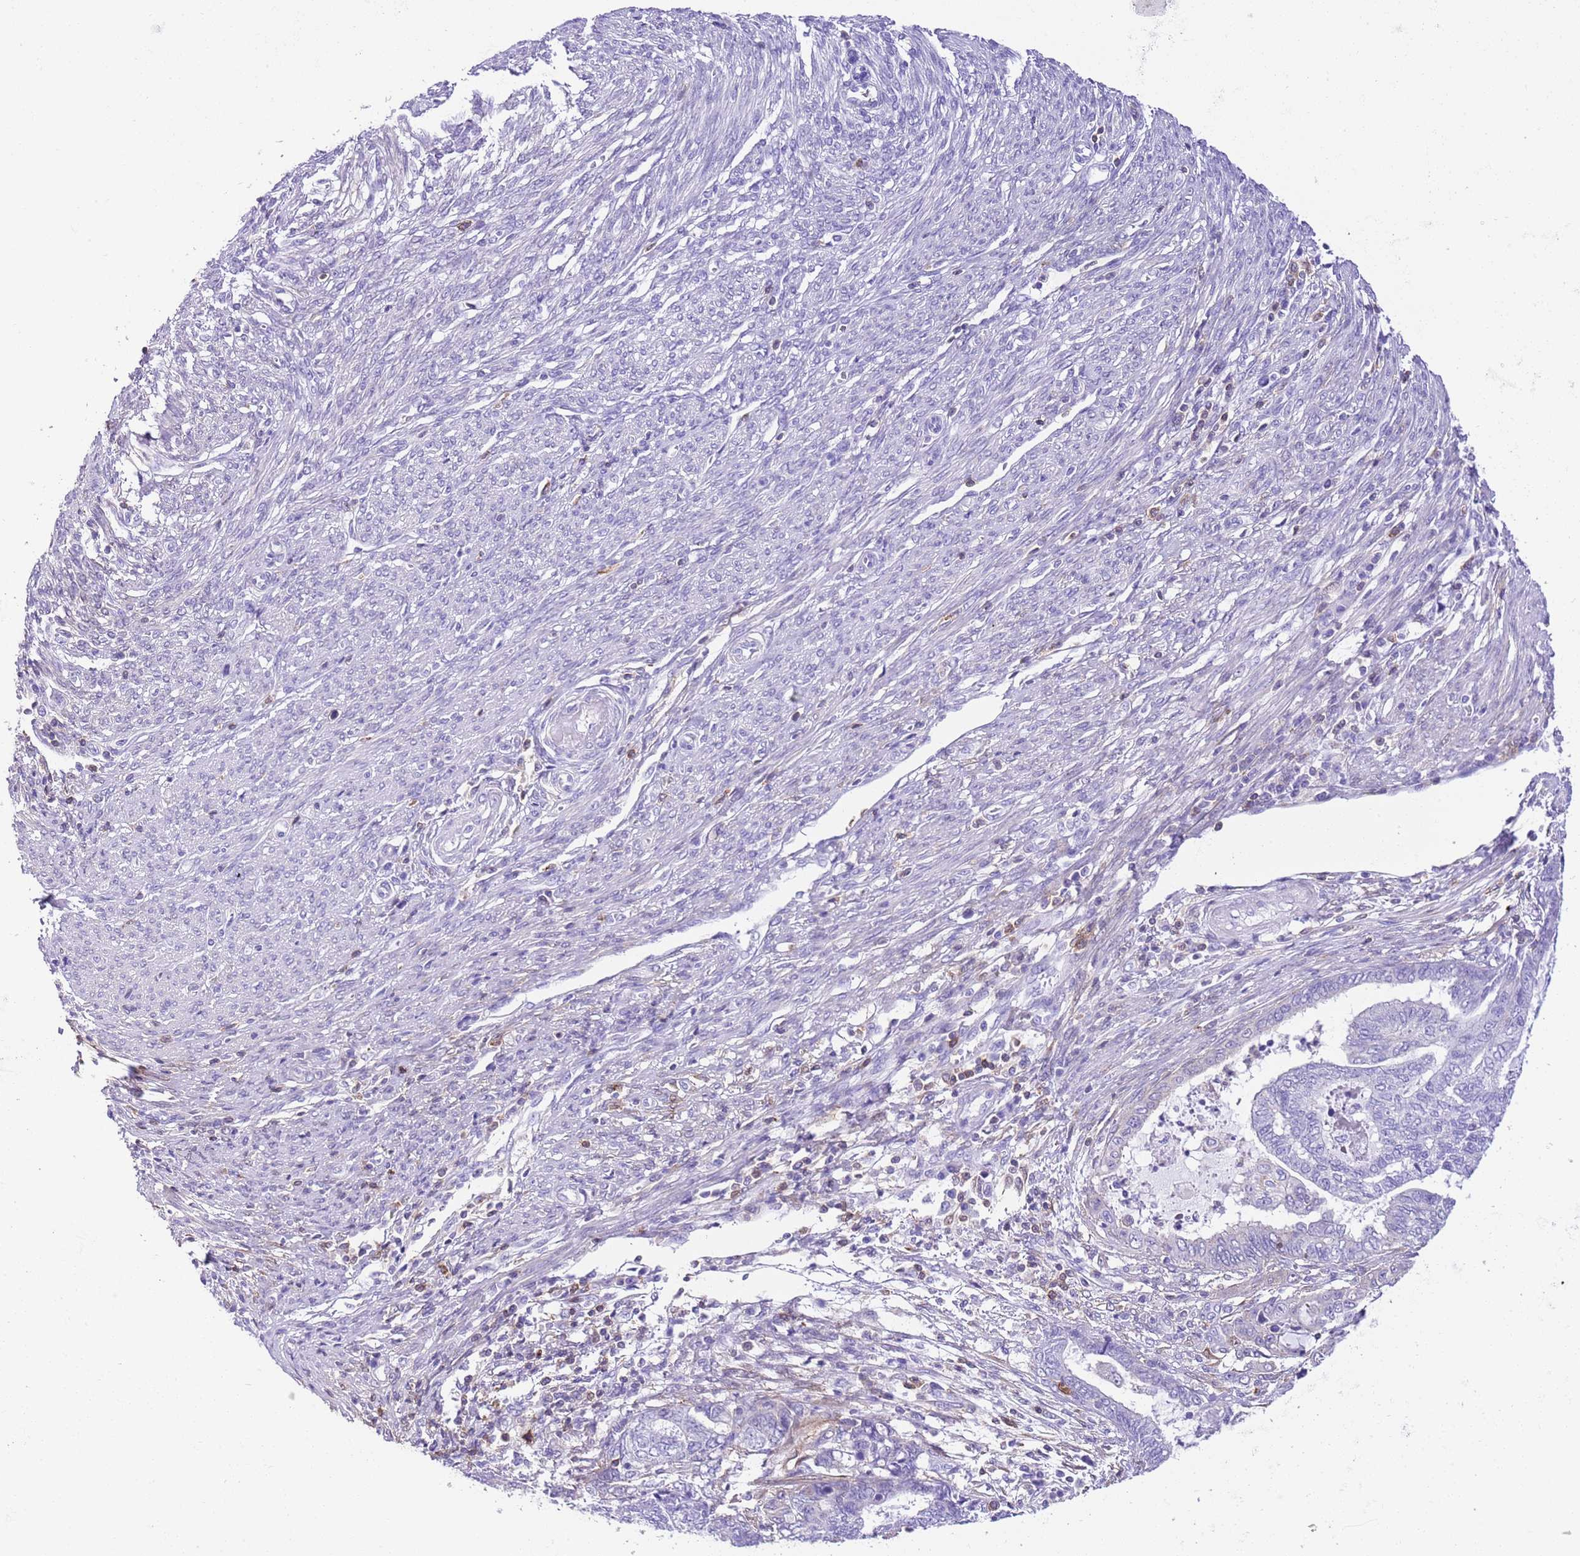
{"staining": {"intensity": "negative", "quantity": "none", "location": "none"}, "tissue": "endometrial cancer", "cell_type": "Tumor cells", "image_type": "cancer", "snomed": [{"axis": "morphology", "description": "Adenocarcinoma, NOS"}, {"axis": "topography", "description": "Uterus"}, {"axis": "topography", "description": "Endometrium"}], "caption": "Endometrial cancer stained for a protein using immunohistochemistry (IHC) displays no expression tumor cells.", "gene": "CNN2", "patient": {"sex": "female", "age": 70}}